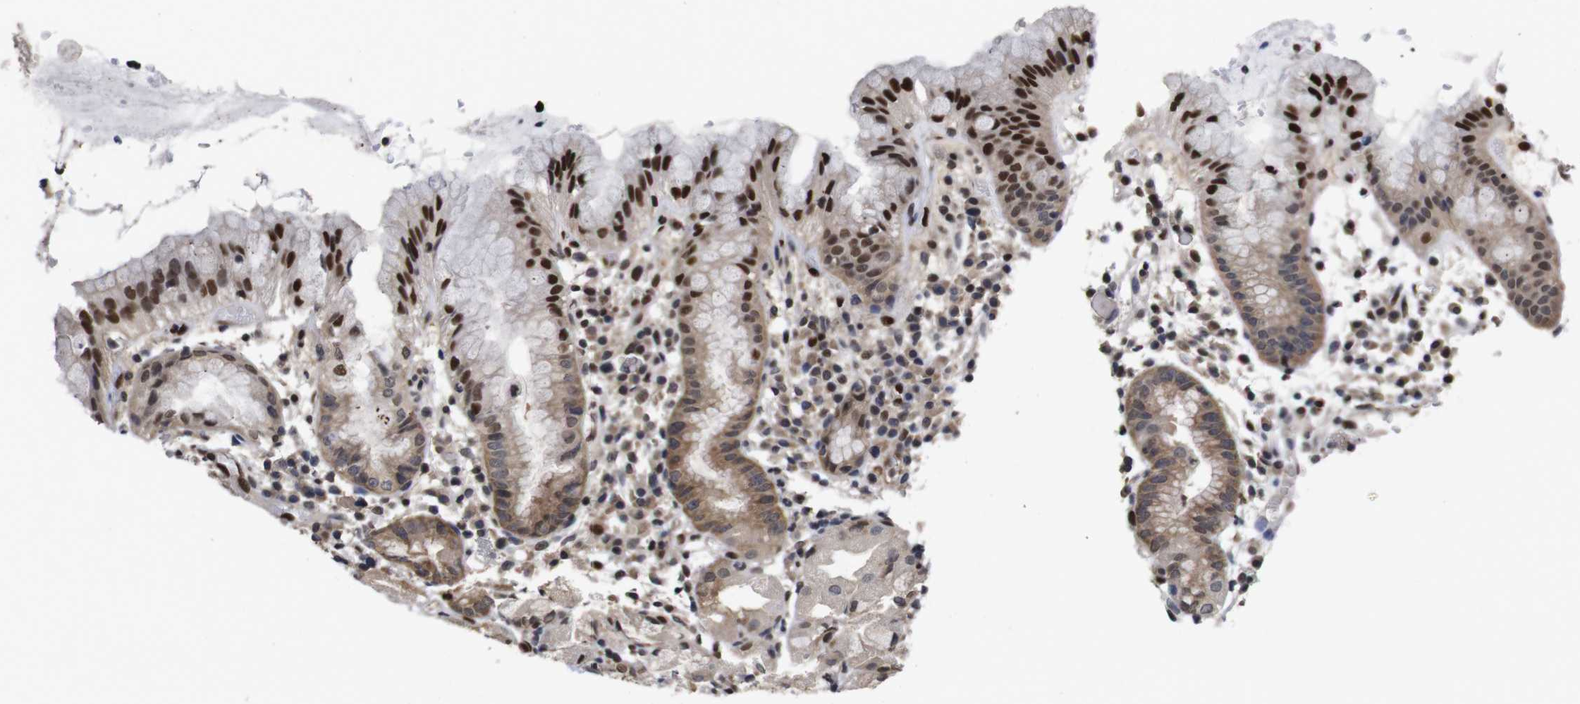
{"staining": {"intensity": "moderate", "quantity": ">75%", "location": "cytoplasmic/membranous,nuclear"}, "tissue": "stomach", "cell_type": "Glandular cells", "image_type": "normal", "snomed": [{"axis": "morphology", "description": "Normal tissue, NOS"}, {"axis": "topography", "description": "Stomach"}, {"axis": "topography", "description": "Stomach, lower"}], "caption": "Immunohistochemistry (IHC) image of unremarkable human stomach stained for a protein (brown), which reveals medium levels of moderate cytoplasmic/membranous,nuclear expression in about >75% of glandular cells.", "gene": "SUMO3", "patient": {"sex": "female", "age": 75}}